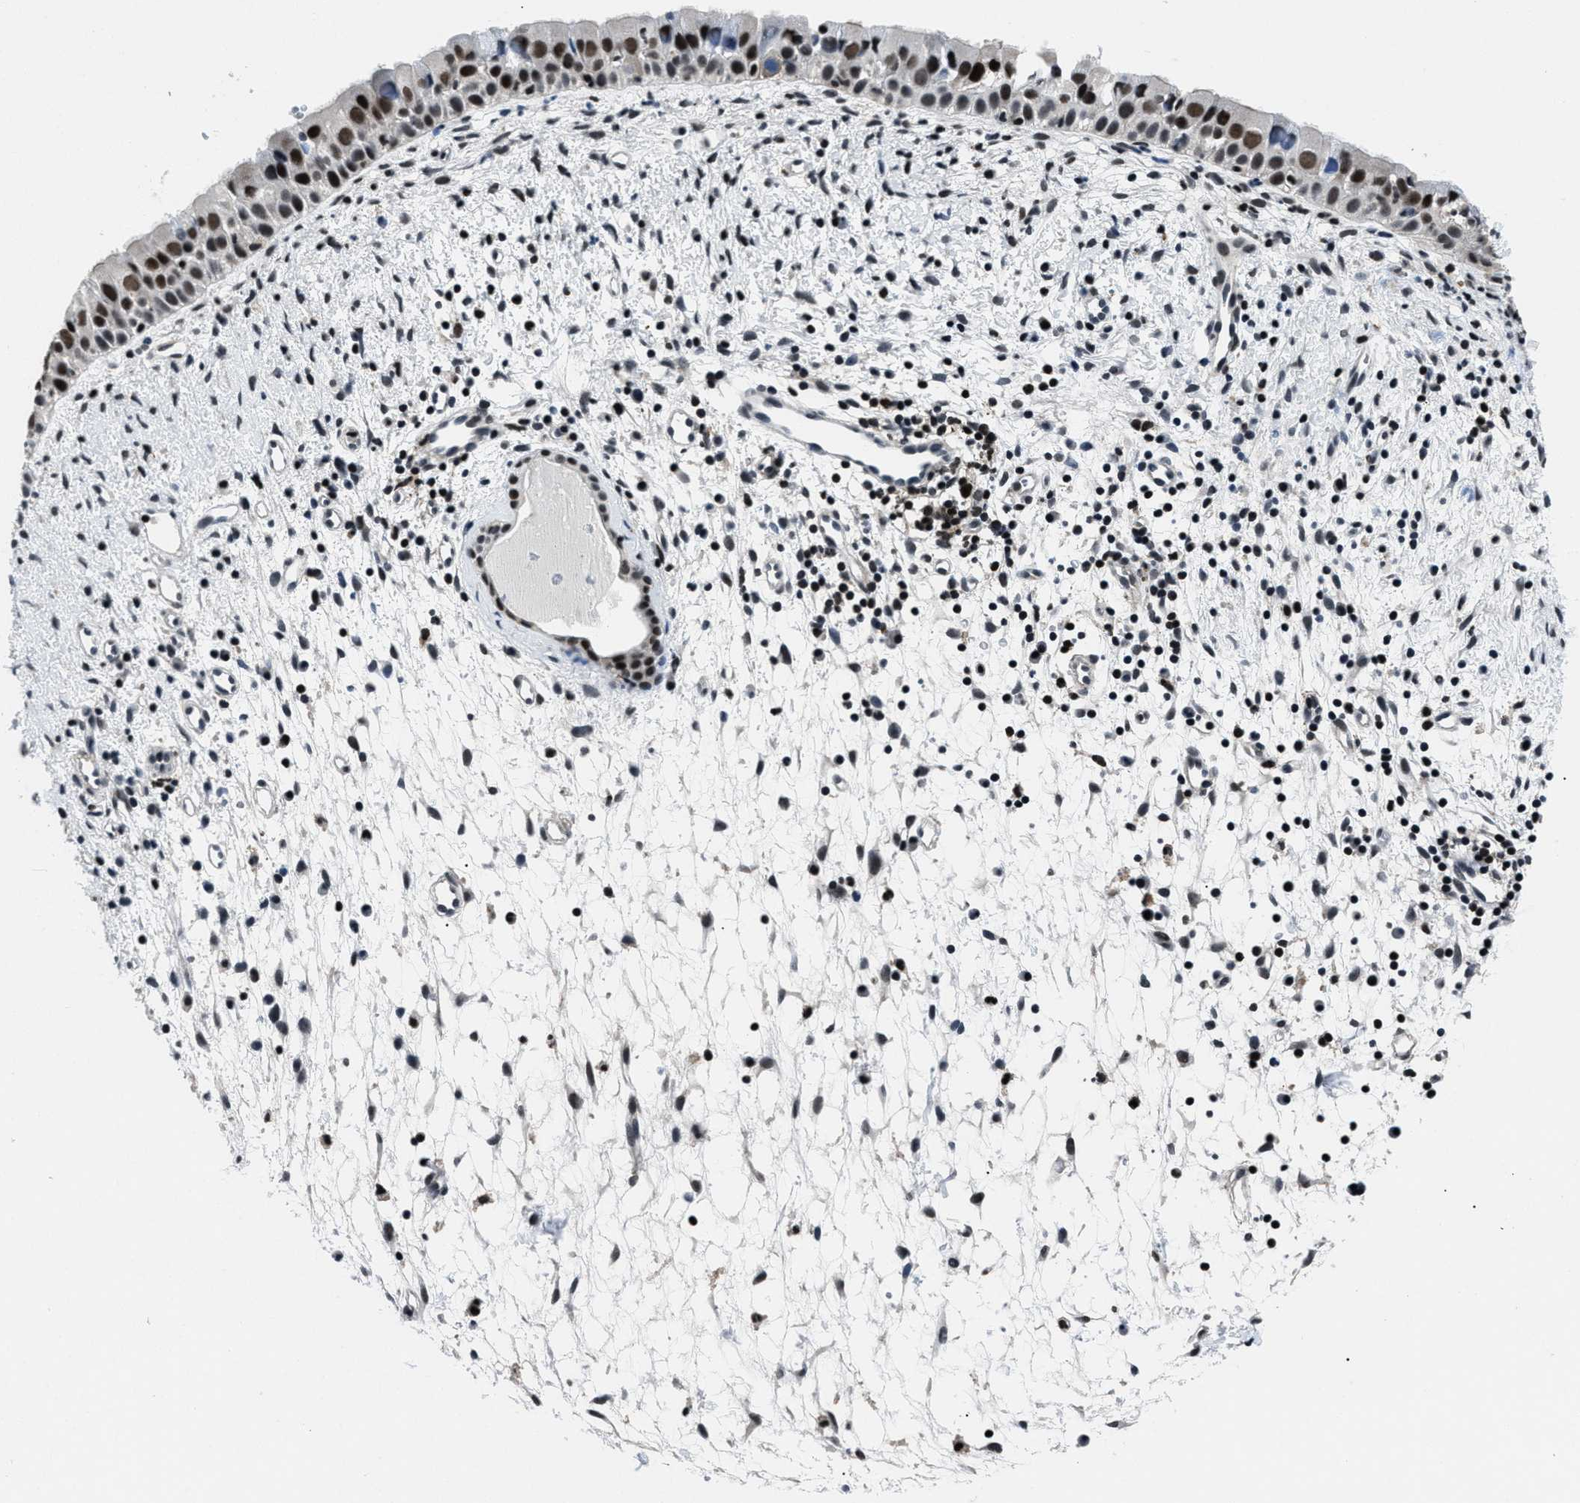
{"staining": {"intensity": "strong", "quantity": ">75%", "location": "nuclear"}, "tissue": "nasopharynx", "cell_type": "Respiratory epithelial cells", "image_type": "normal", "snomed": [{"axis": "morphology", "description": "Normal tissue, NOS"}, {"axis": "topography", "description": "Nasopharynx"}], "caption": "An image showing strong nuclear positivity in approximately >75% of respiratory epithelial cells in unremarkable nasopharynx, as visualized by brown immunohistochemical staining.", "gene": "SMARCB1", "patient": {"sex": "male", "age": 22}}